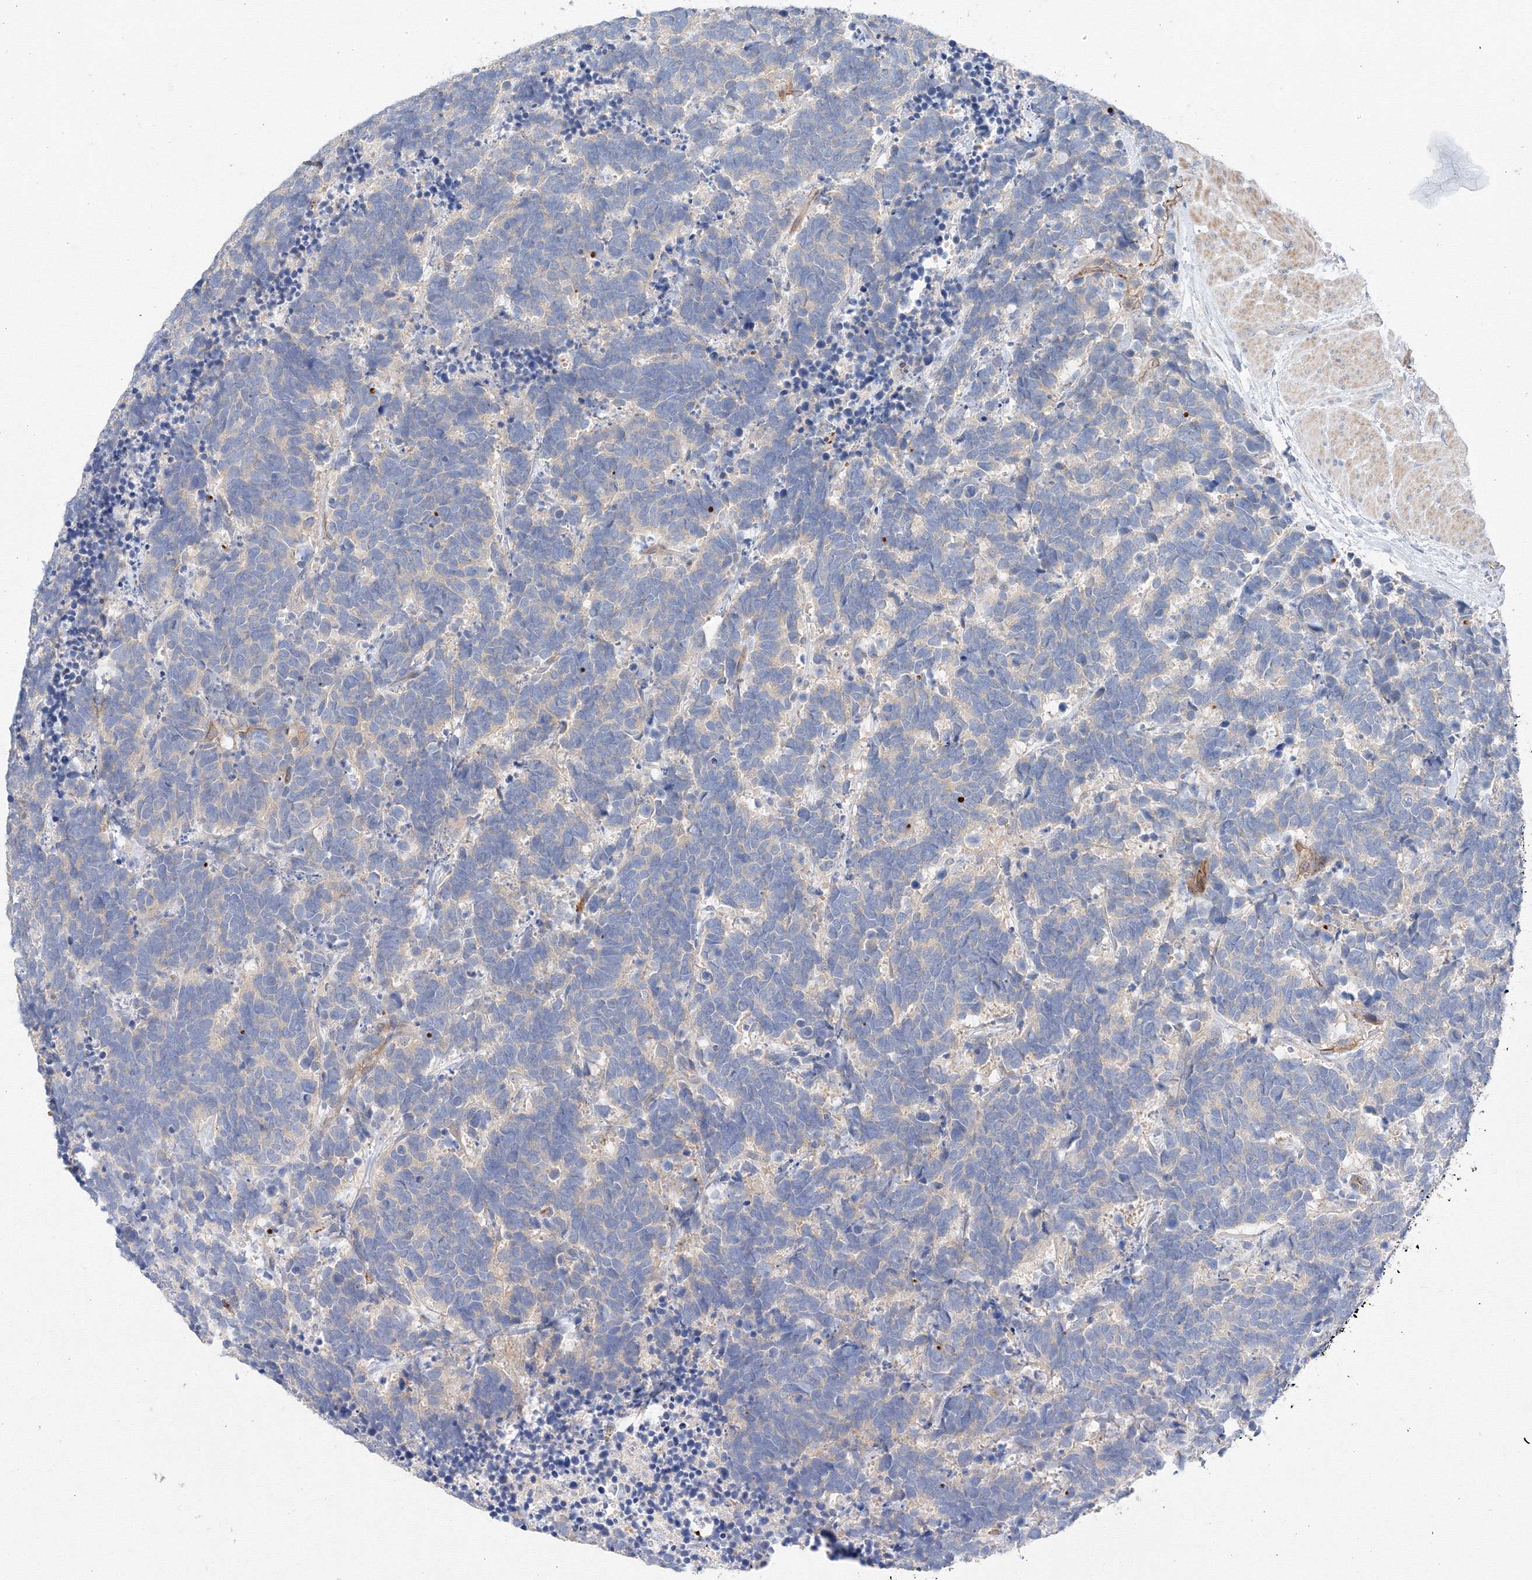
{"staining": {"intensity": "weak", "quantity": "<25%", "location": "cytoplasmic/membranous"}, "tissue": "carcinoid", "cell_type": "Tumor cells", "image_type": "cancer", "snomed": [{"axis": "morphology", "description": "Carcinoma, NOS"}, {"axis": "morphology", "description": "Carcinoid, malignant, NOS"}, {"axis": "topography", "description": "Urinary bladder"}], "caption": "Tumor cells are negative for protein expression in human carcinoid.", "gene": "DIS3L2", "patient": {"sex": "male", "age": 57}}